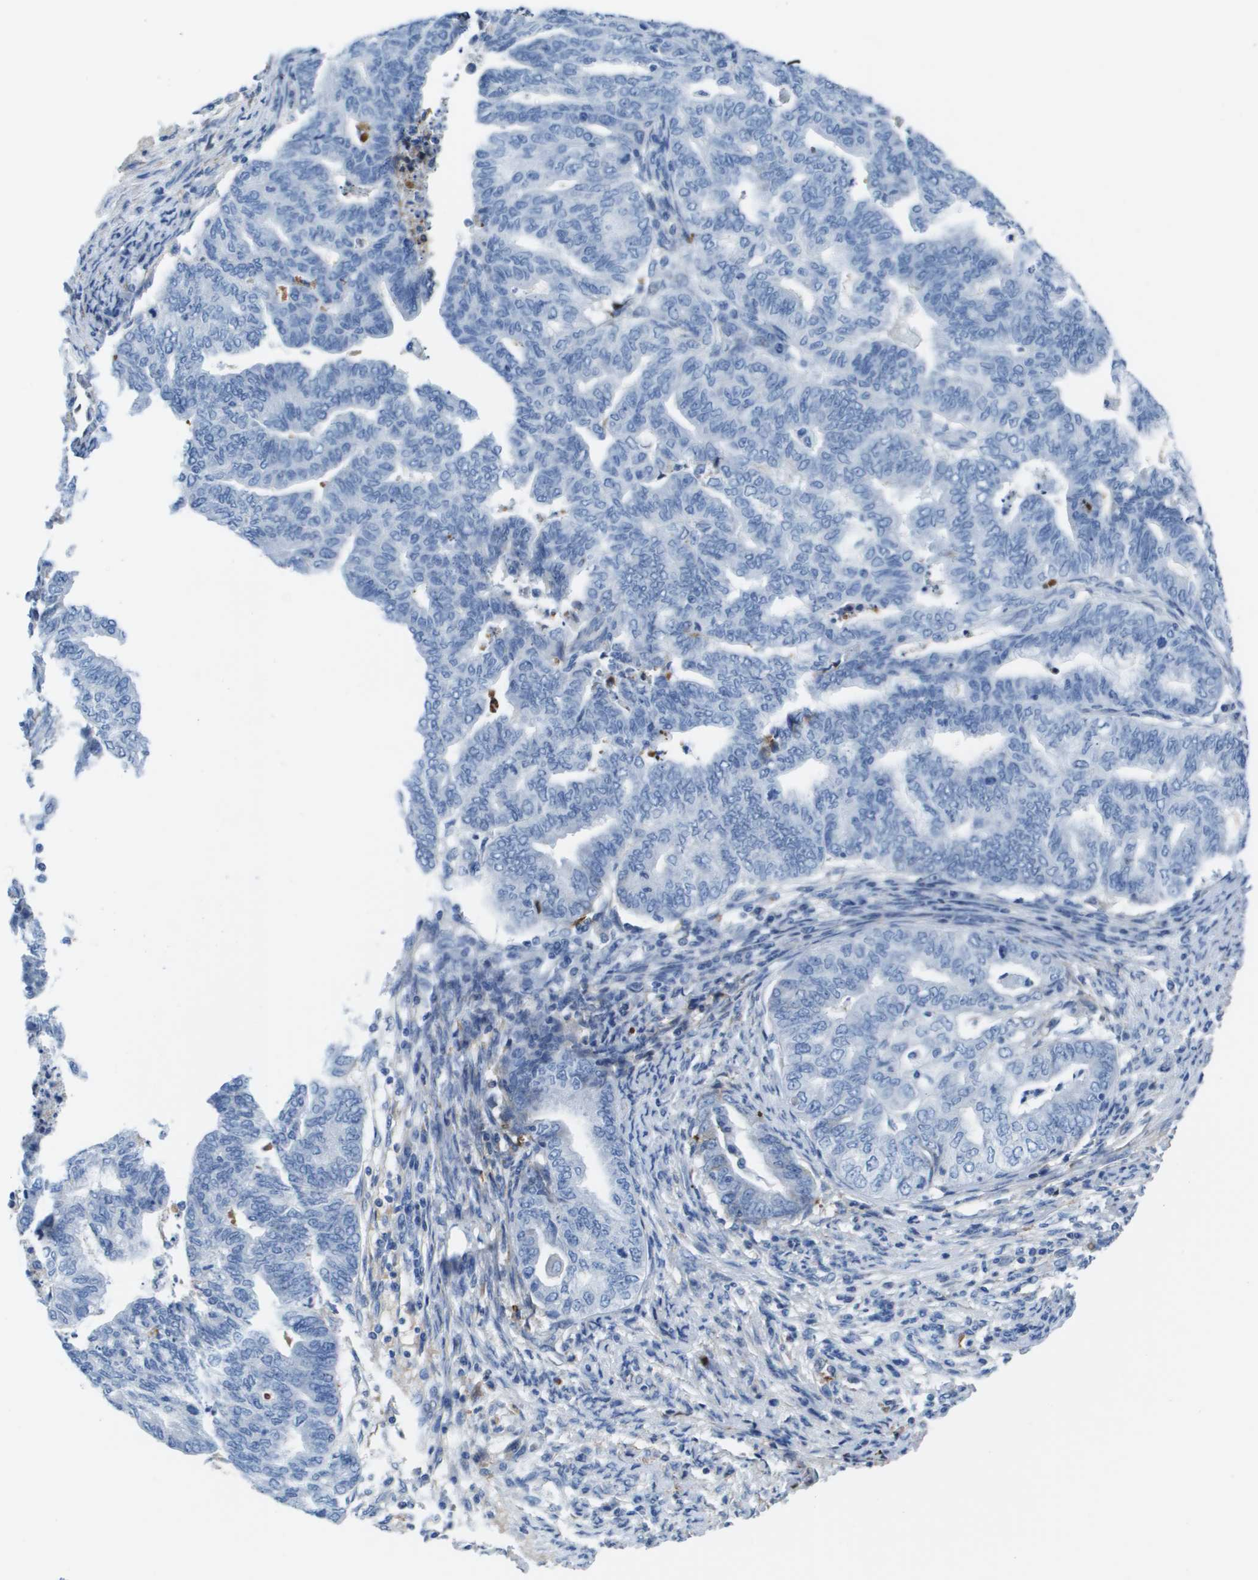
{"staining": {"intensity": "negative", "quantity": "none", "location": "none"}, "tissue": "endometrial cancer", "cell_type": "Tumor cells", "image_type": "cancer", "snomed": [{"axis": "morphology", "description": "Adenocarcinoma, NOS"}, {"axis": "topography", "description": "Endometrium"}], "caption": "This is a histopathology image of IHC staining of endometrial cancer (adenocarcinoma), which shows no positivity in tumor cells.", "gene": "VTN", "patient": {"sex": "female", "age": 79}}